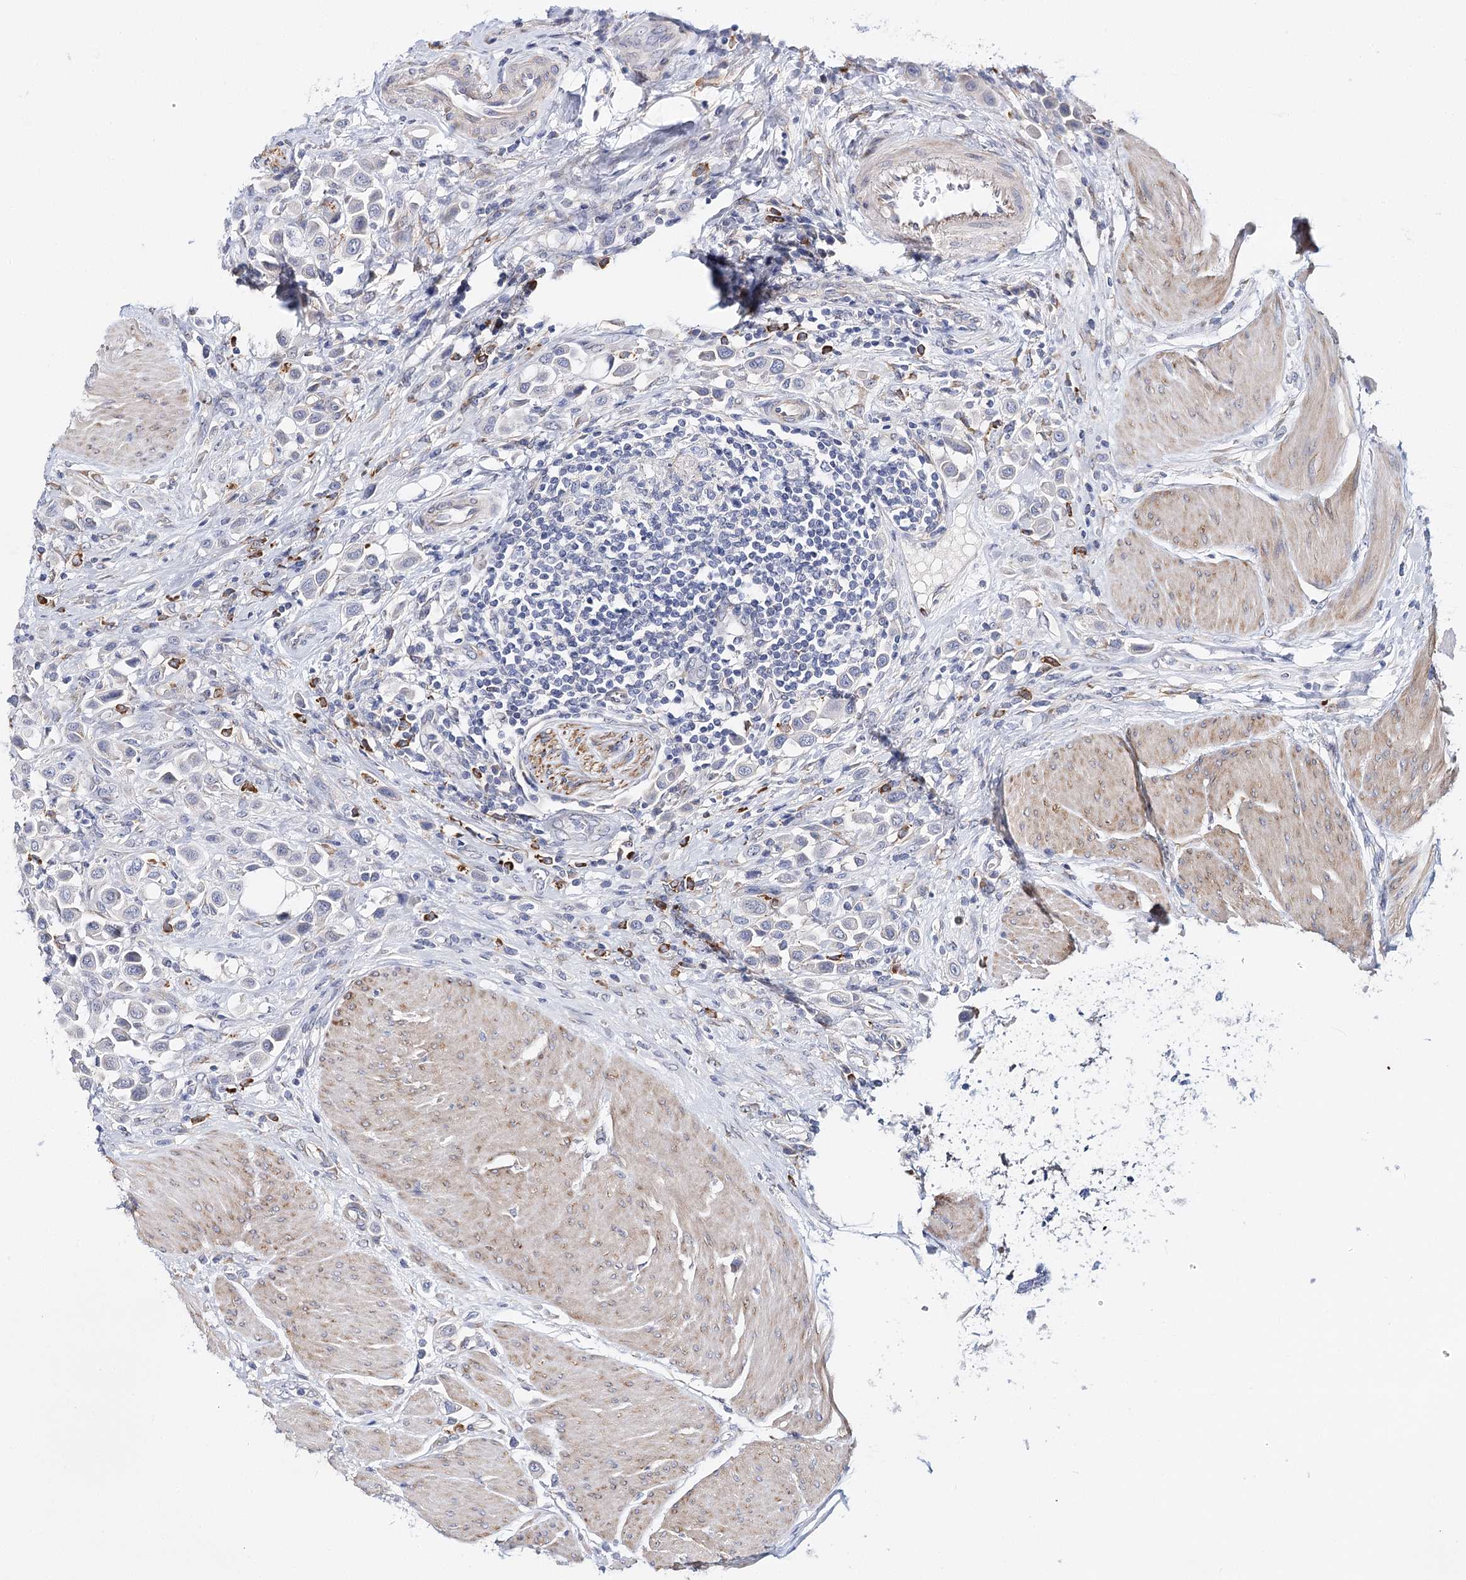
{"staining": {"intensity": "negative", "quantity": "none", "location": "none"}, "tissue": "urothelial cancer", "cell_type": "Tumor cells", "image_type": "cancer", "snomed": [{"axis": "morphology", "description": "Urothelial carcinoma, High grade"}, {"axis": "topography", "description": "Urinary bladder"}], "caption": "Immunohistochemical staining of human high-grade urothelial carcinoma shows no significant staining in tumor cells.", "gene": "TEX12", "patient": {"sex": "male", "age": 50}}